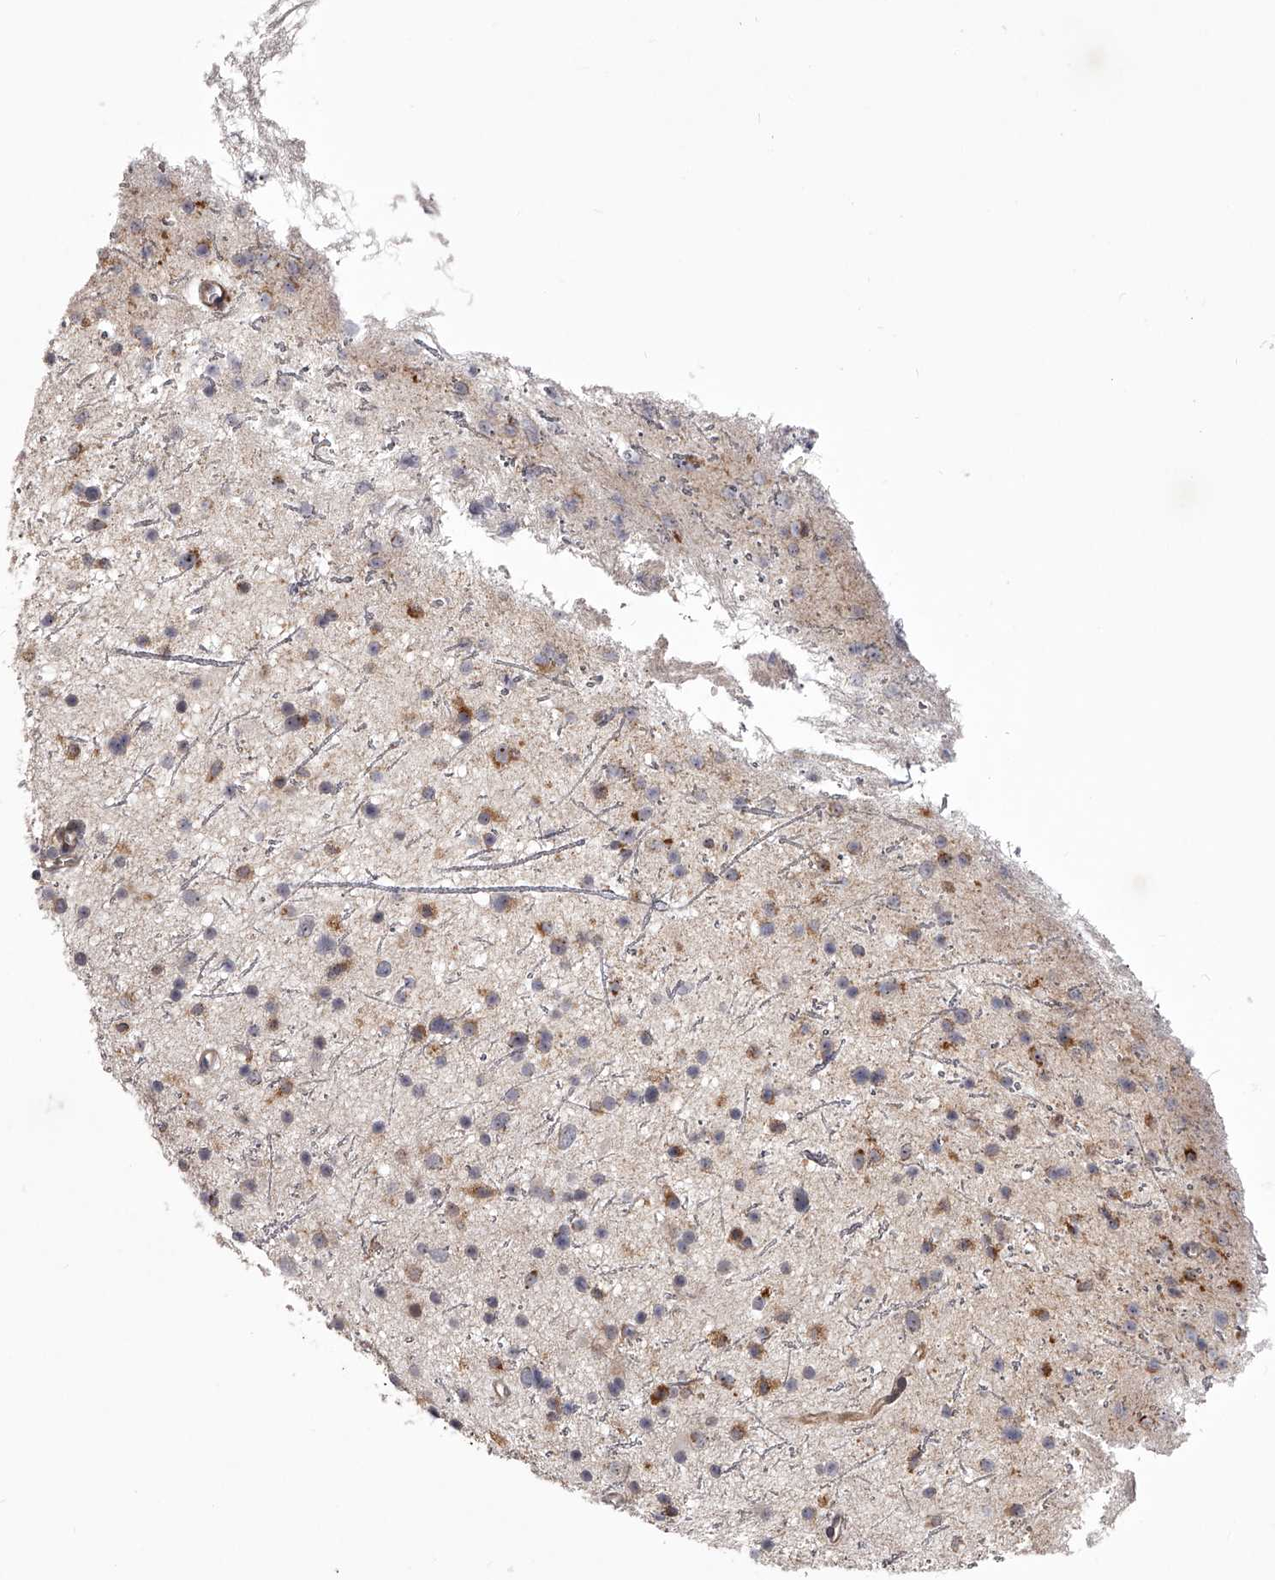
{"staining": {"intensity": "moderate", "quantity": "25%-75%", "location": "cytoplasmic/membranous"}, "tissue": "glioma", "cell_type": "Tumor cells", "image_type": "cancer", "snomed": [{"axis": "morphology", "description": "Glioma, malignant, Low grade"}, {"axis": "topography", "description": "Cerebral cortex"}], "caption": "Immunohistochemical staining of human glioma exhibits medium levels of moderate cytoplasmic/membranous staining in about 25%-75% of tumor cells.", "gene": "RRP36", "patient": {"sex": "female", "age": 39}}